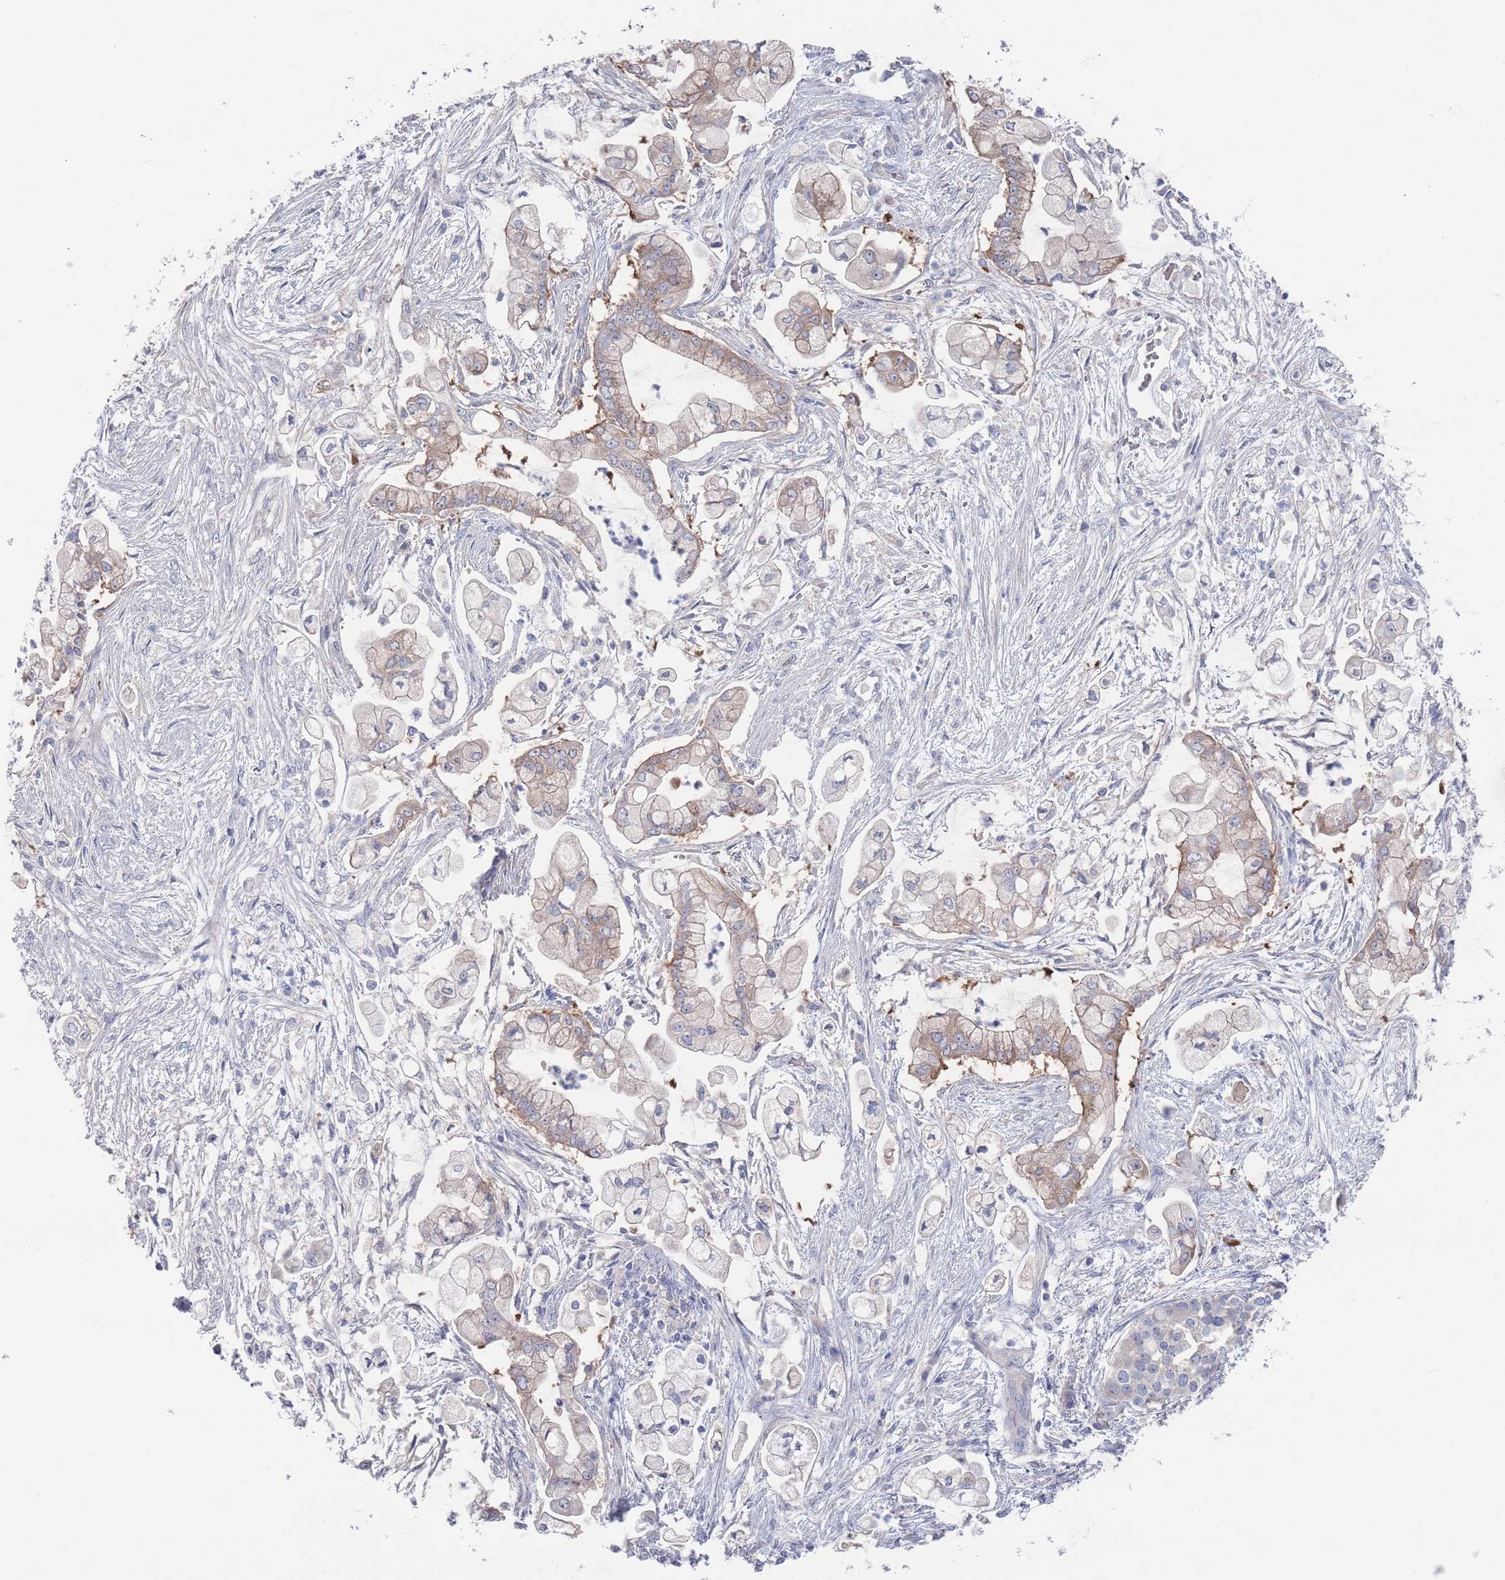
{"staining": {"intensity": "weak", "quantity": "25%-75%", "location": "cytoplasmic/membranous"}, "tissue": "pancreatic cancer", "cell_type": "Tumor cells", "image_type": "cancer", "snomed": [{"axis": "morphology", "description": "Adenocarcinoma, NOS"}, {"axis": "topography", "description": "Pancreas"}], "caption": "Brown immunohistochemical staining in adenocarcinoma (pancreatic) demonstrates weak cytoplasmic/membranous expression in about 25%-75% of tumor cells.", "gene": "TMCO3", "patient": {"sex": "female", "age": 69}}